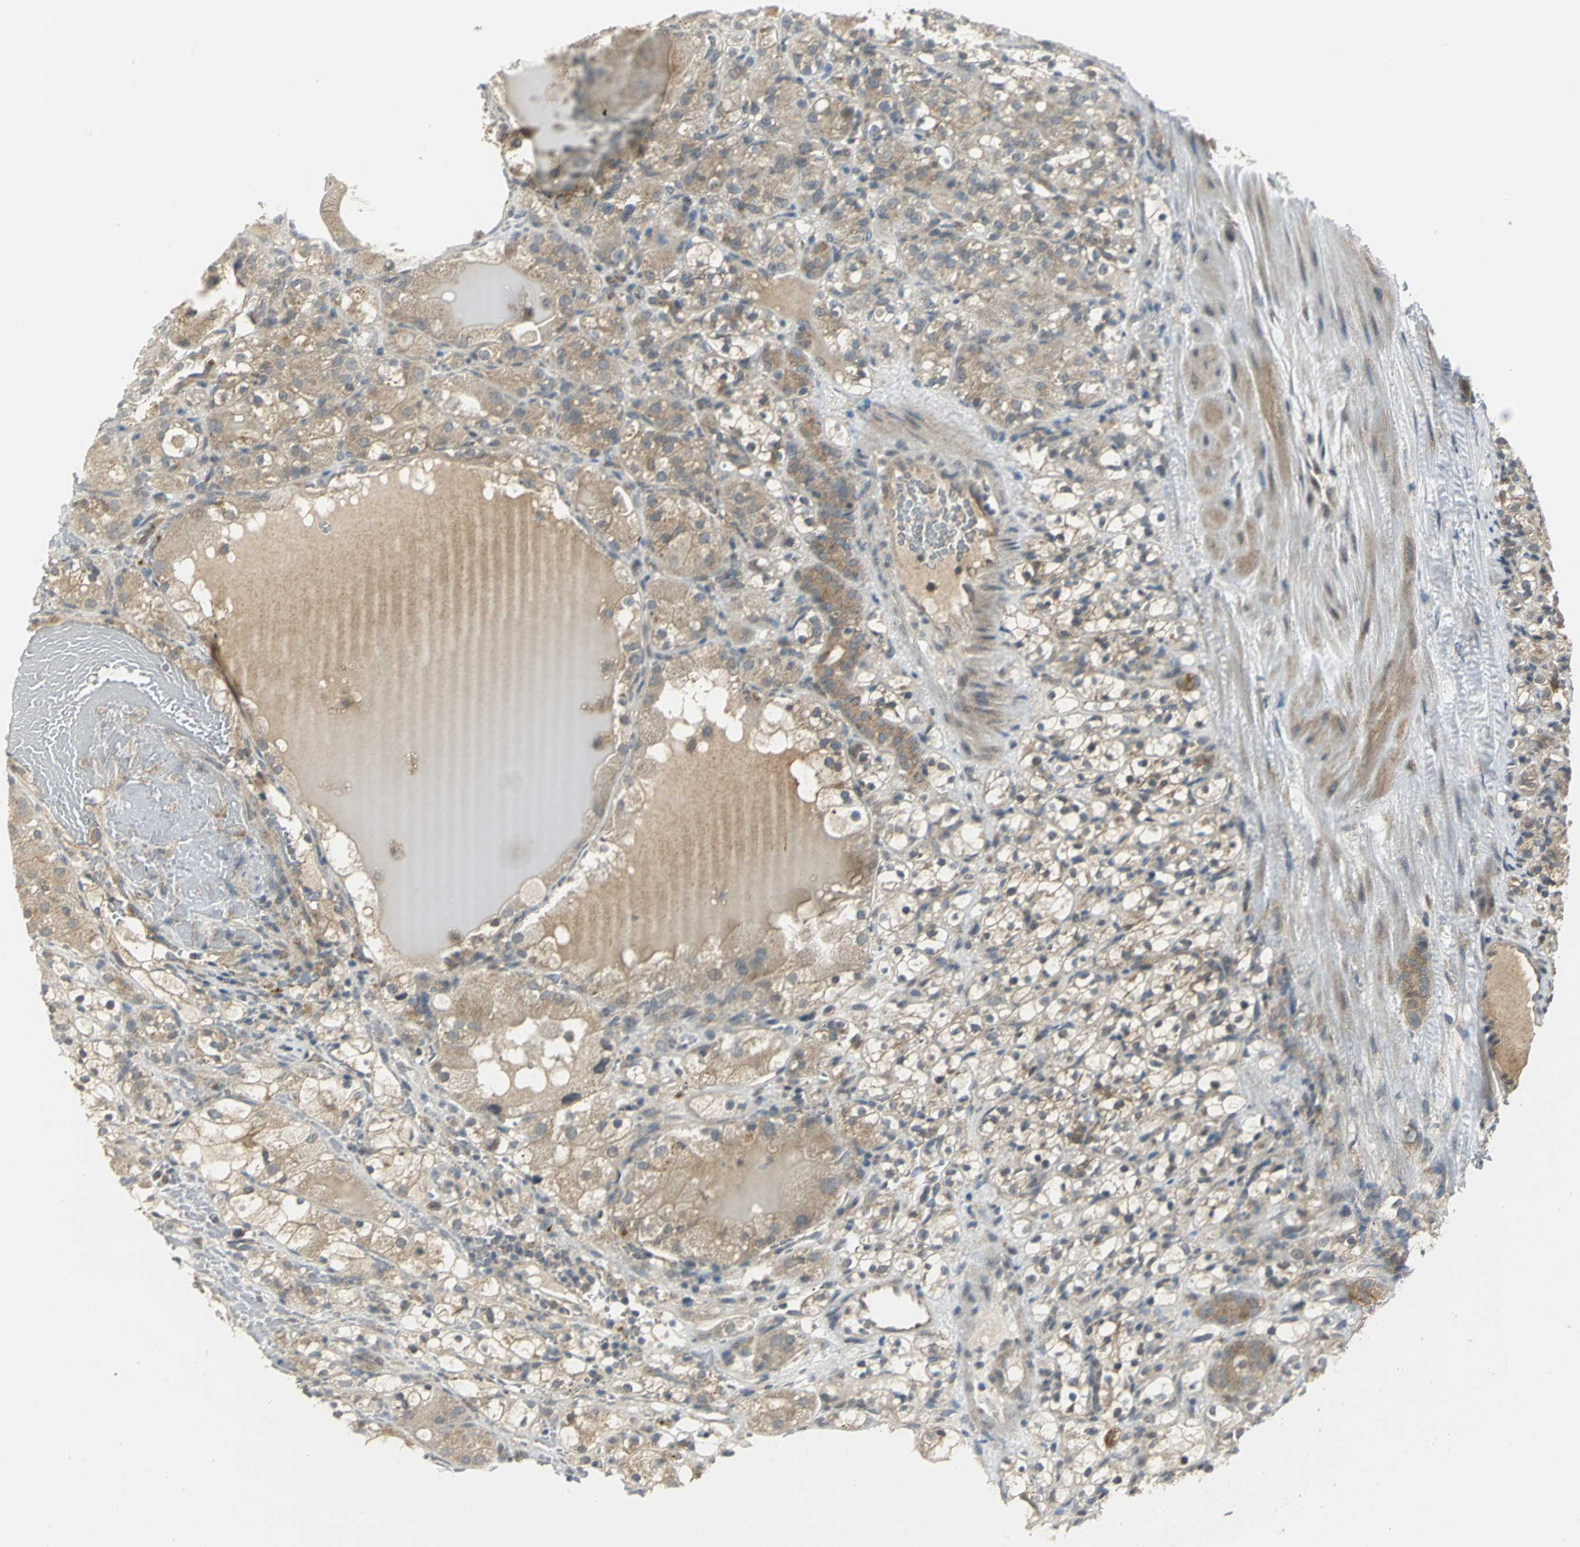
{"staining": {"intensity": "moderate", "quantity": ">75%", "location": "cytoplasmic/membranous"}, "tissue": "renal cancer", "cell_type": "Tumor cells", "image_type": "cancer", "snomed": [{"axis": "morphology", "description": "Normal tissue, NOS"}, {"axis": "morphology", "description": "Adenocarcinoma, NOS"}, {"axis": "topography", "description": "Kidney"}], "caption": "A brown stain highlights moderate cytoplasmic/membranous positivity of a protein in adenocarcinoma (renal) tumor cells.", "gene": "MAPK8IP3", "patient": {"sex": "male", "age": 61}}